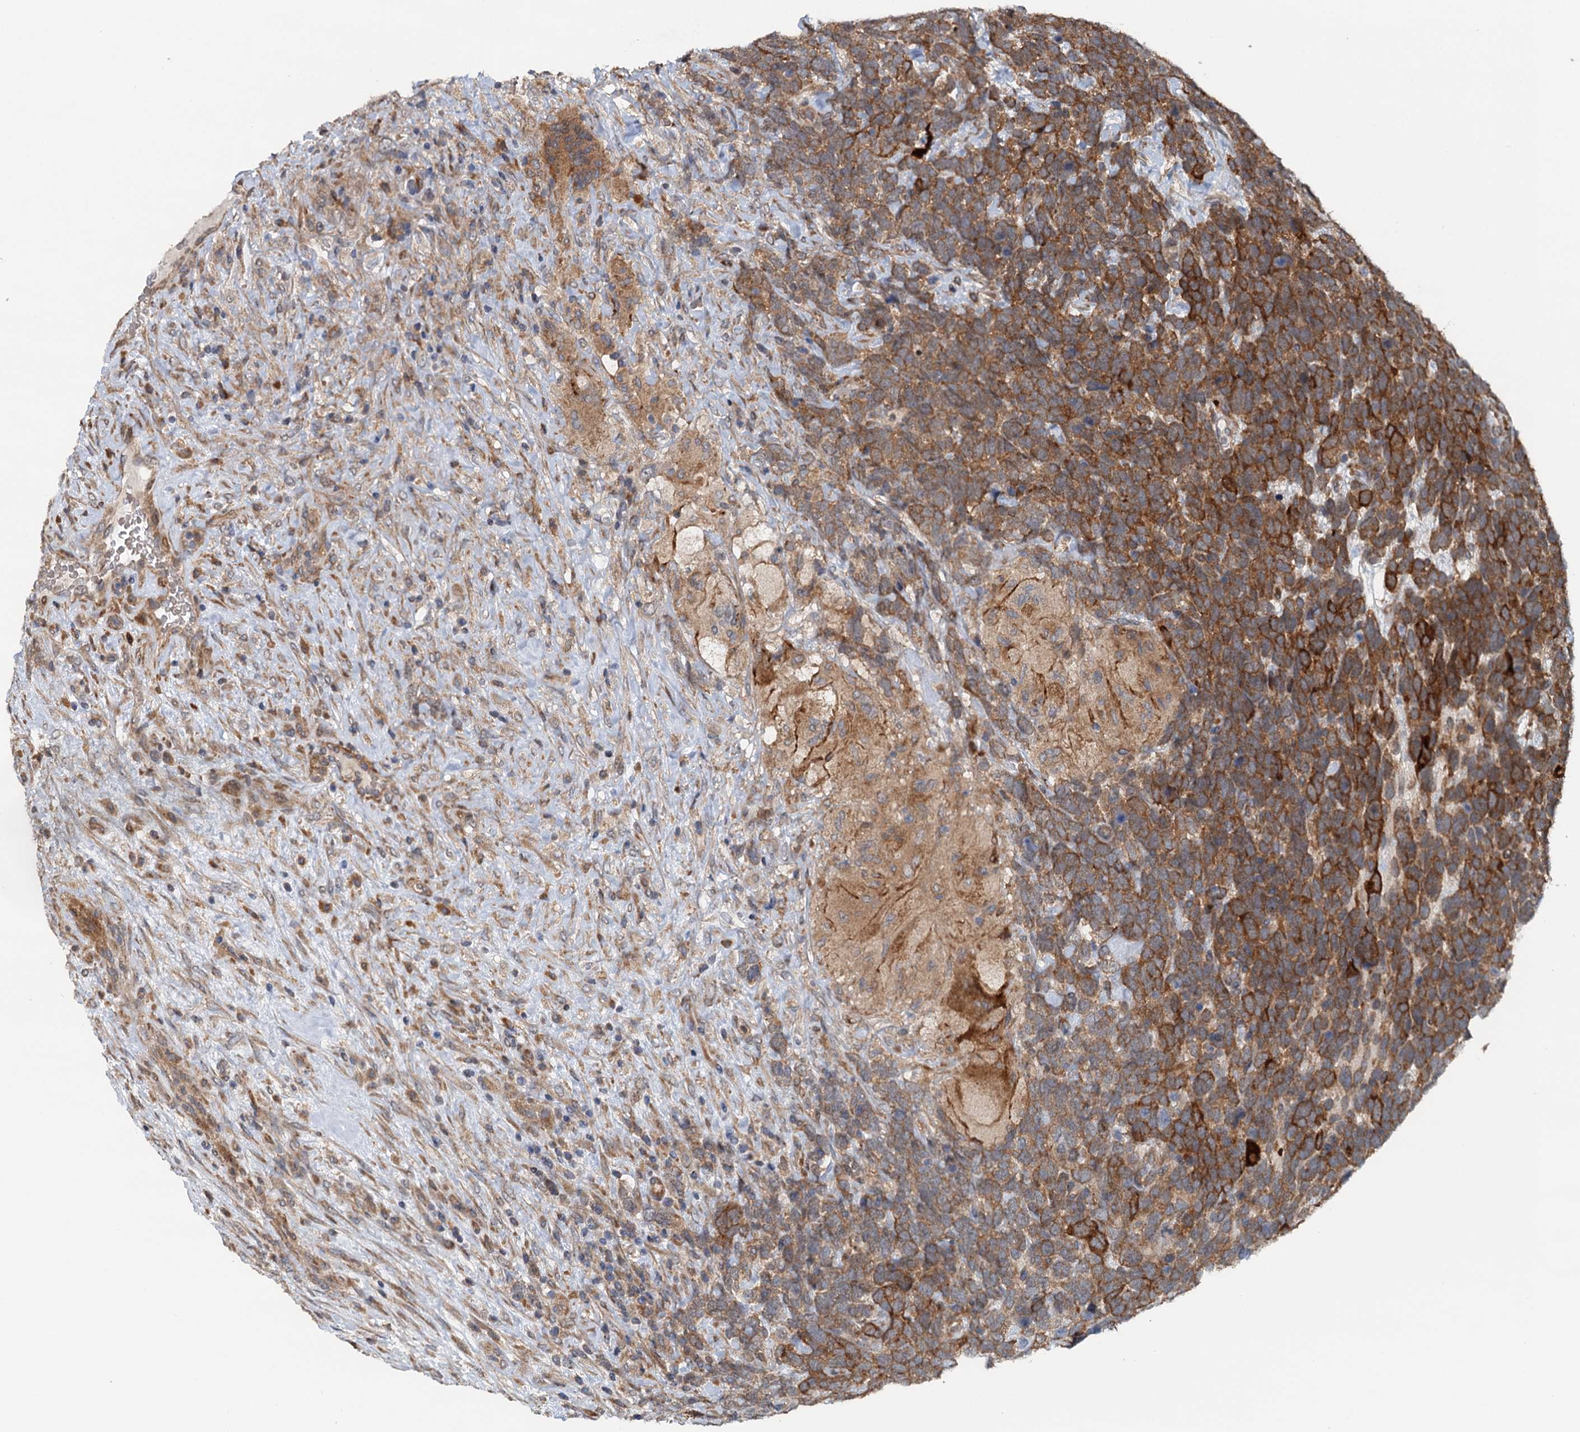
{"staining": {"intensity": "strong", "quantity": ">75%", "location": "cytoplasmic/membranous"}, "tissue": "urothelial cancer", "cell_type": "Tumor cells", "image_type": "cancer", "snomed": [{"axis": "morphology", "description": "Urothelial carcinoma, High grade"}, {"axis": "topography", "description": "Urinary bladder"}], "caption": "DAB (3,3'-diaminobenzidine) immunohistochemical staining of urothelial carcinoma (high-grade) exhibits strong cytoplasmic/membranous protein positivity in approximately >75% of tumor cells.", "gene": "LRRK2", "patient": {"sex": "female", "age": 82}}